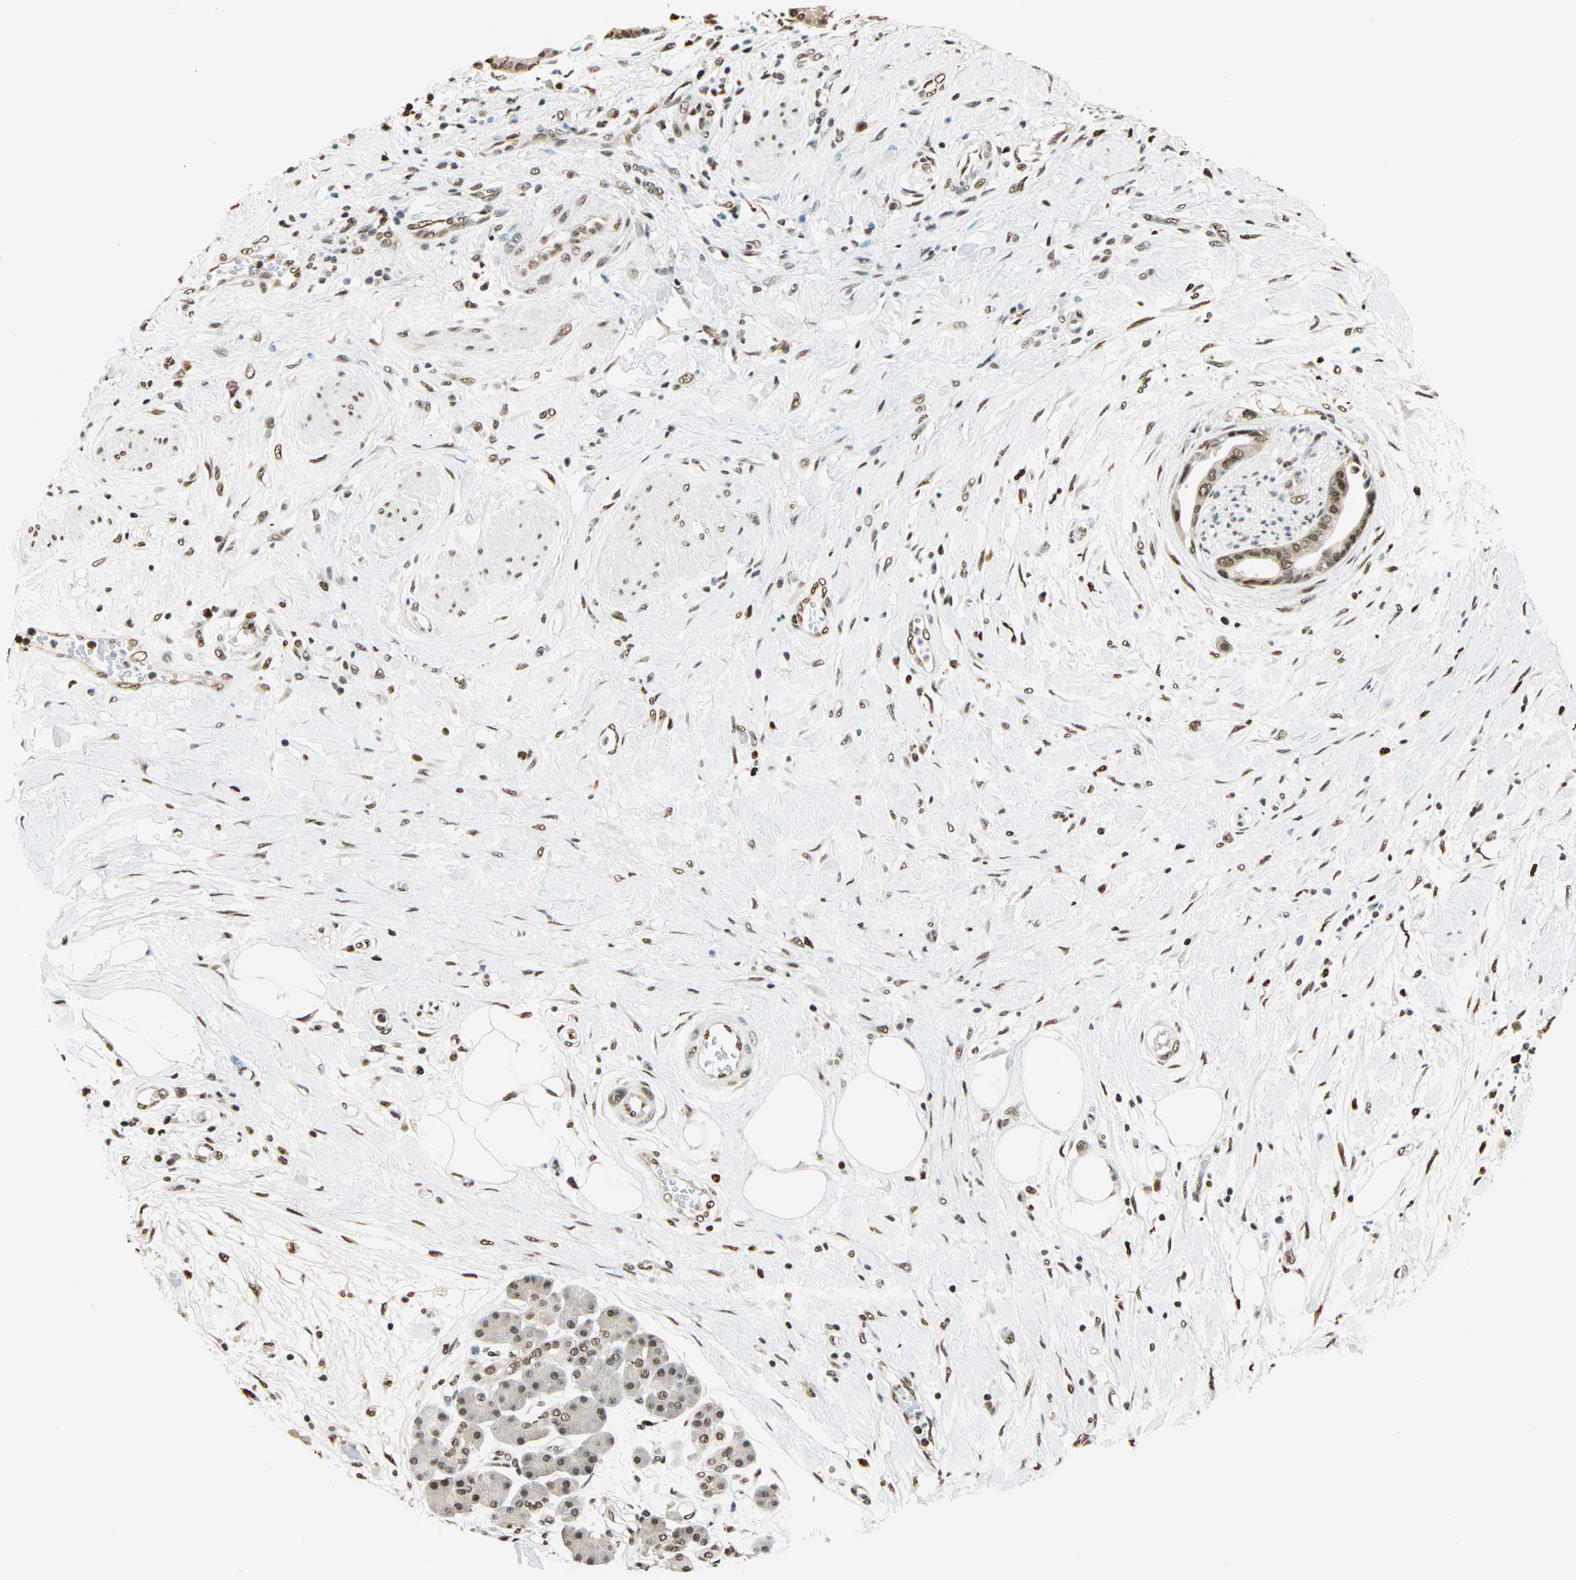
{"staining": {"intensity": "moderate", "quantity": "25%-75%", "location": "nuclear"}, "tissue": "pancreatic cancer", "cell_type": "Tumor cells", "image_type": "cancer", "snomed": [{"axis": "morphology", "description": "Adenocarcinoma, NOS"}, {"axis": "morphology", "description": "Adenocarcinoma, metastatic, NOS"}, {"axis": "topography", "description": "Lymph node"}, {"axis": "topography", "description": "Pancreas"}, {"axis": "topography", "description": "Duodenum"}], "caption": "Metastatic adenocarcinoma (pancreatic) tissue reveals moderate nuclear expression in about 25%-75% of tumor cells, visualized by immunohistochemistry.", "gene": "FANCG", "patient": {"sex": "female", "age": 64}}